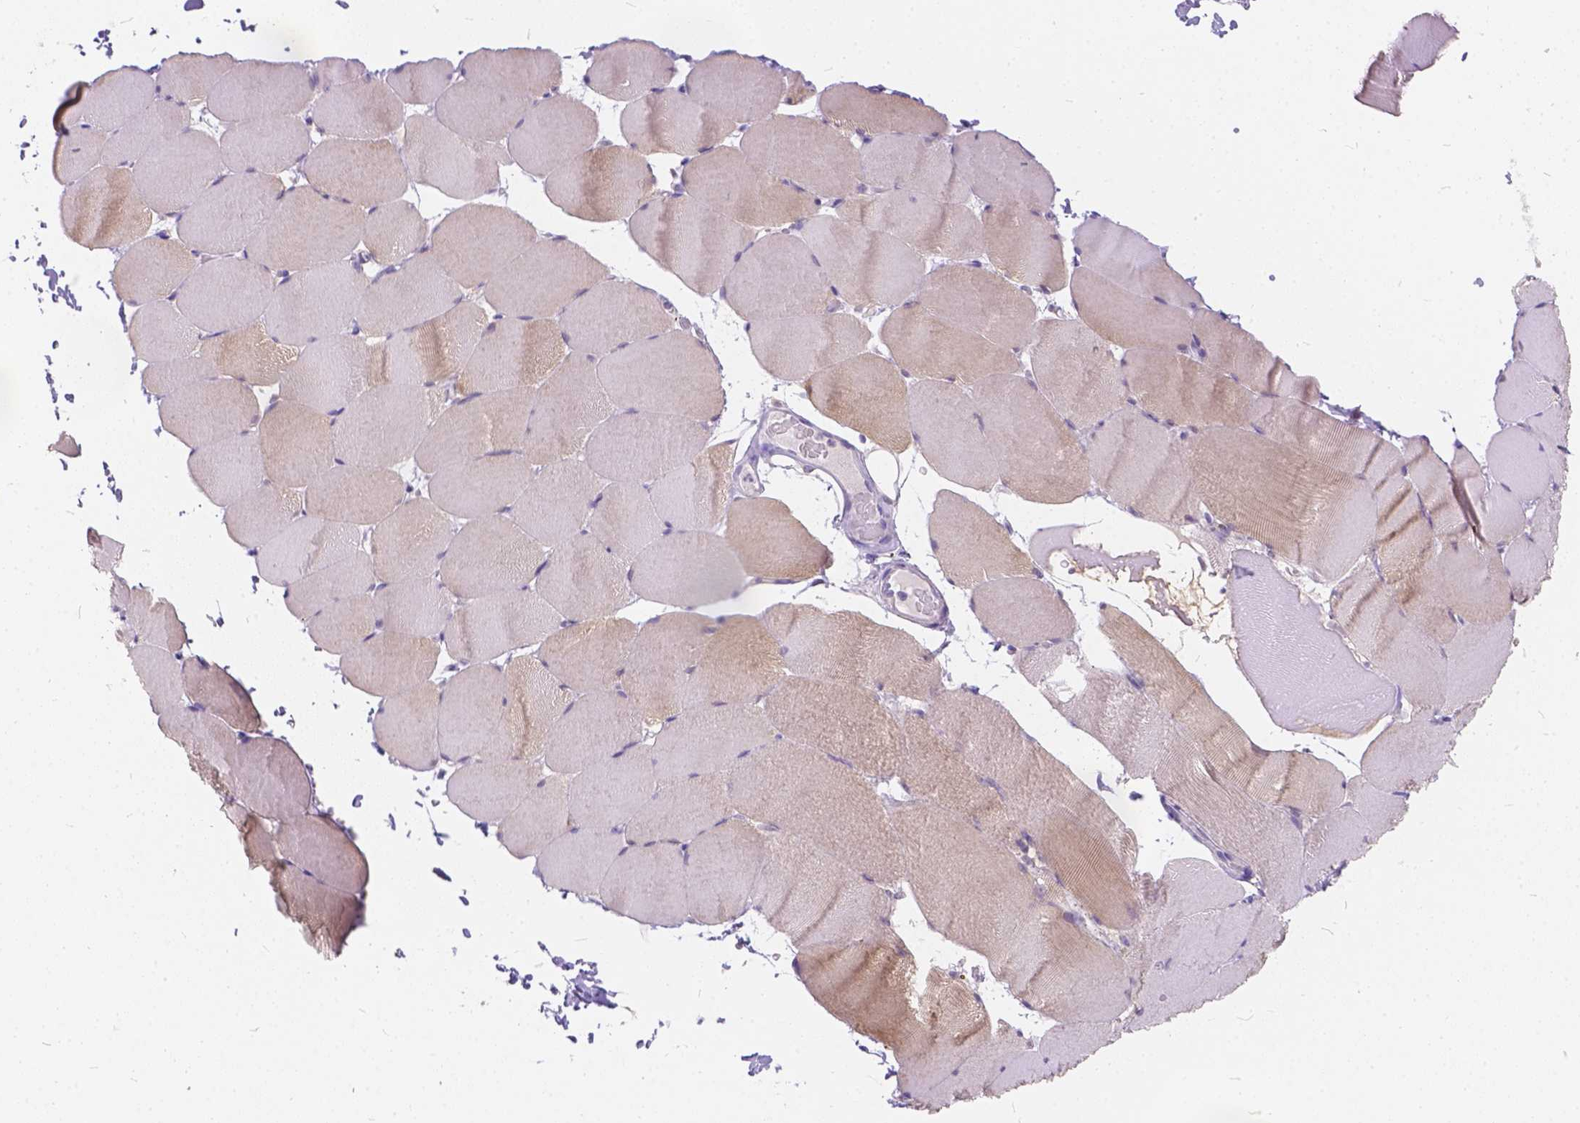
{"staining": {"intensity": "negative", "quantity": "none", "location": "none"}, "tissue": "skeletal muscle", "cell_type": "Myocytes", "image_type": "normal", "snomed": [{"axis": "morphology", "description": "Normal tissue, NOS"}, {"axis": "topography", "description": "Skeletal muscle"}], "caption": "Myocytes show no significant positivity in benign skeletal muscle.", "gene": "PEX11G", "patient": {"sex": "female", "age": 37}}